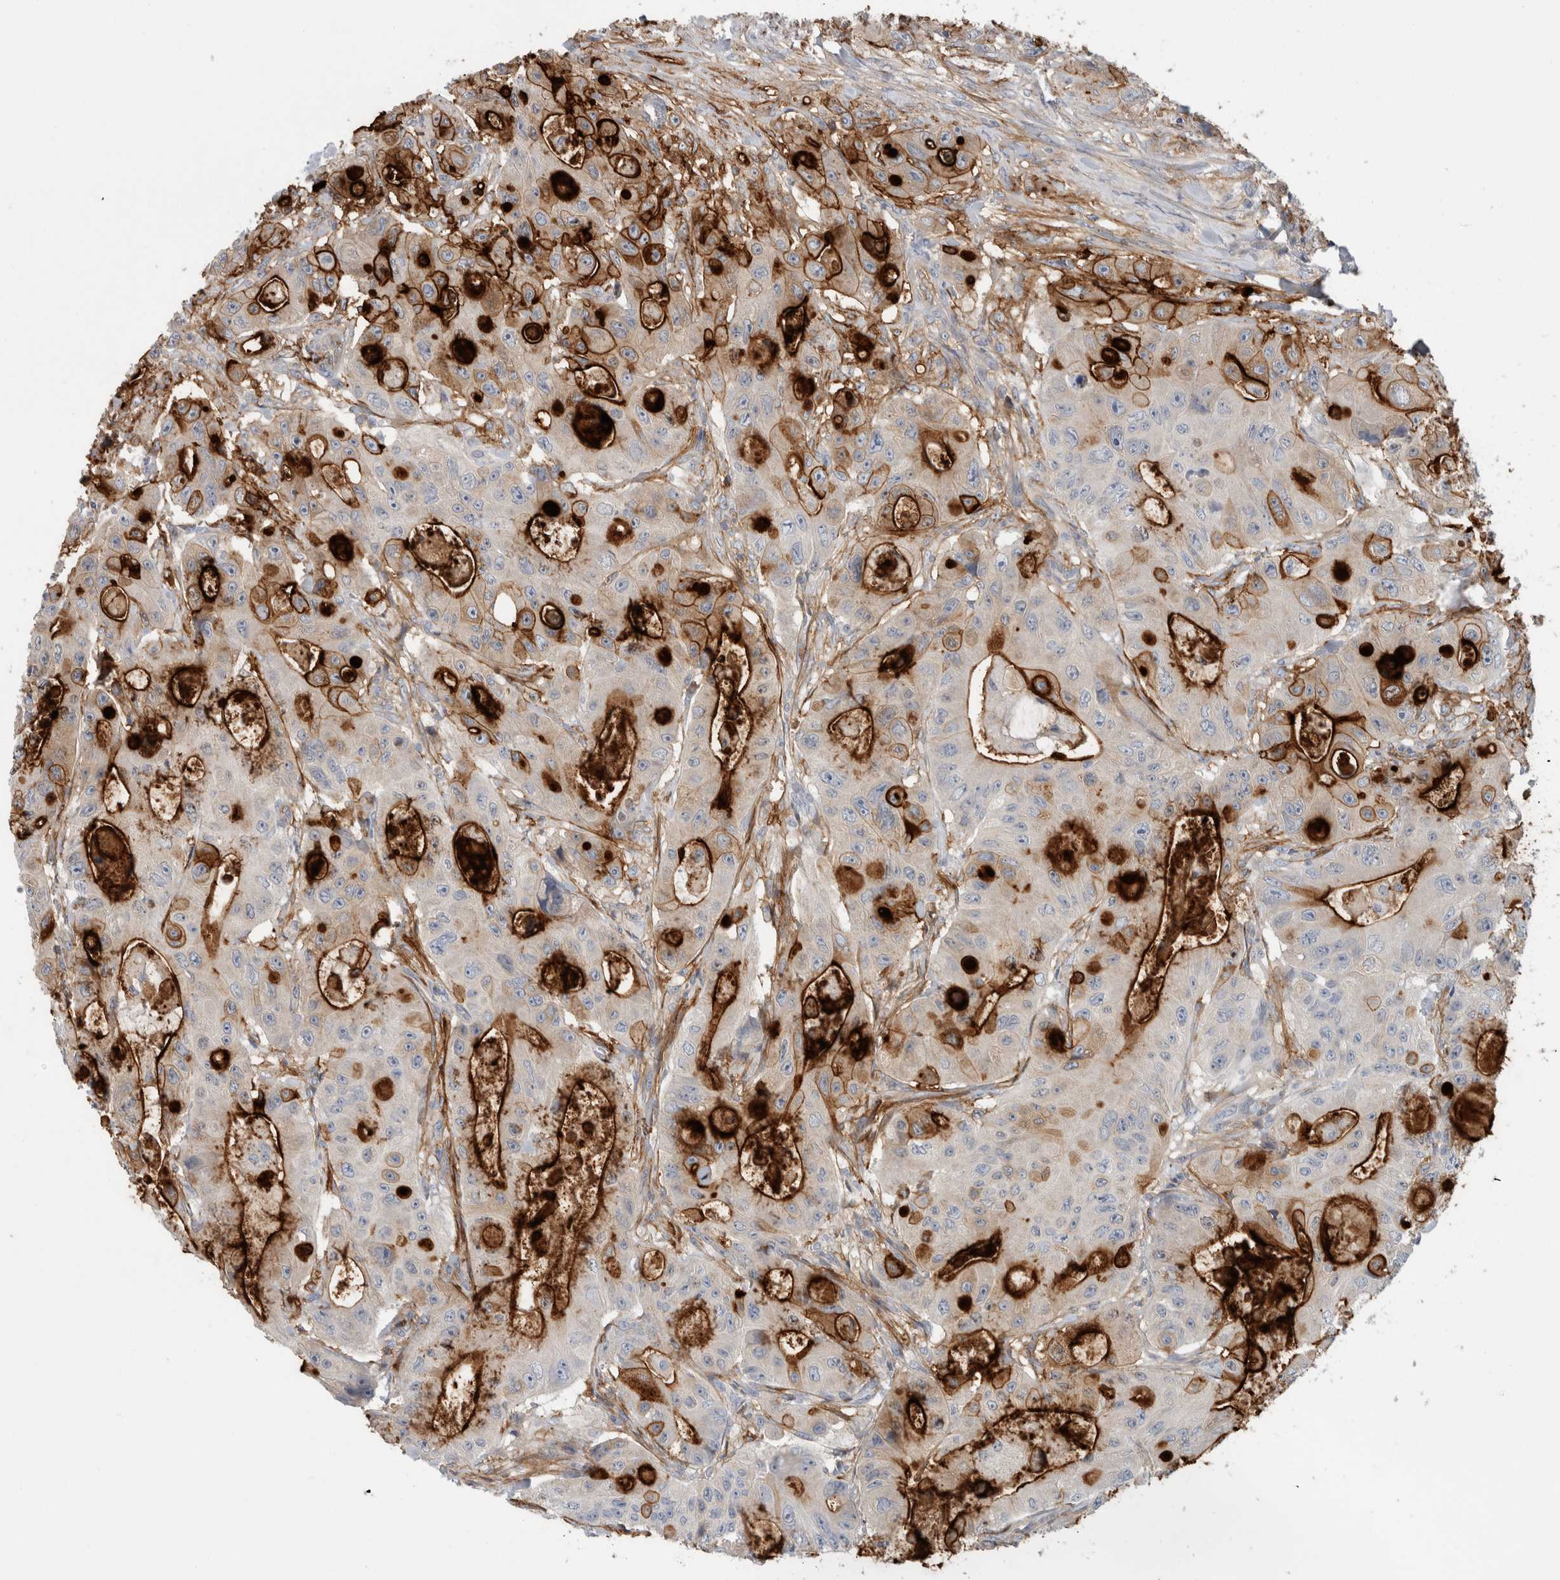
{"staining": {"intensity": "strong", "quantity": "25%-75%", "location": "cytoplasmic/membranous"}, "tissue": "colorectal cancer", "cell_type": "Tumor cells", "image_type": "cancer", "snomed": [{"axis": "morphology", "description": "Adenocarcinoma, NOS"}, {"axis": "topography", "description": "Colon"}], "caption": "Protein expression analysis of human colorectal cancer reveals strong cytoplasmic/membranous positivity in about 25%-75% of tumor cells.", "gene": "CD55", "patient": {"sex": "female", "age": 46}}